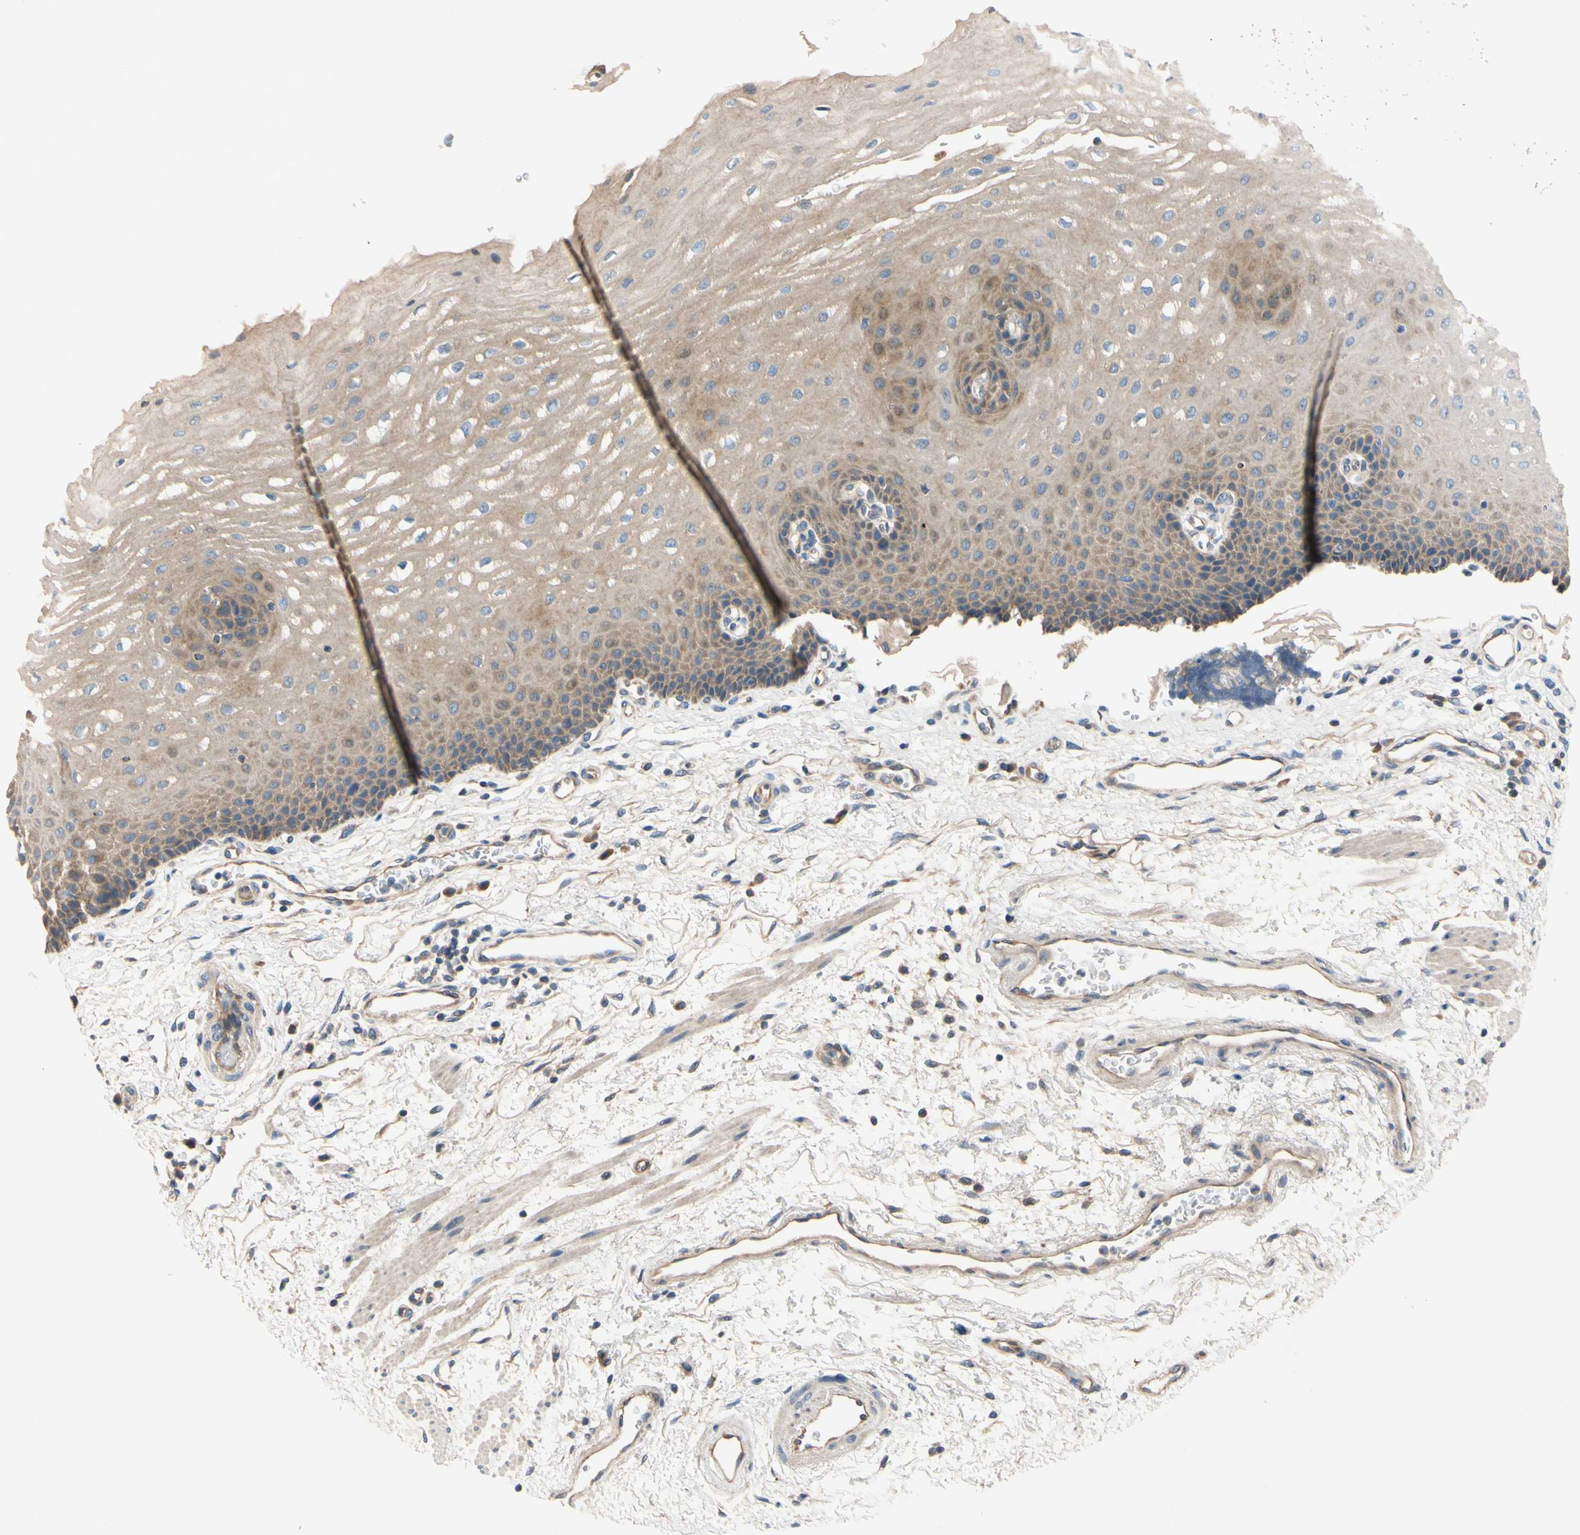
{"staining": {"intensity": "moderate", "quantity": ">75%", "location": "cytoplasmic/membranous"}, "tissue": "esophagus", "cell_type": "Squamous epithelial cells", "image_type": "normal", "snomed": [{"axis": "morphology", "description": "Normal tissue, NOS"}, {"axis": "topography", "description": "Esophagus"}], "caption": "Immunohistochemistry (IHC) micrograph of unremarkable esophagus stained for a protein (brown), which shows medium levels of moderate cytoplasmic/membranous expression in about >75% of squamous epithelial cells.", "gene": "MBTPS2", "patient": {"sex": "male", "age": 54}}